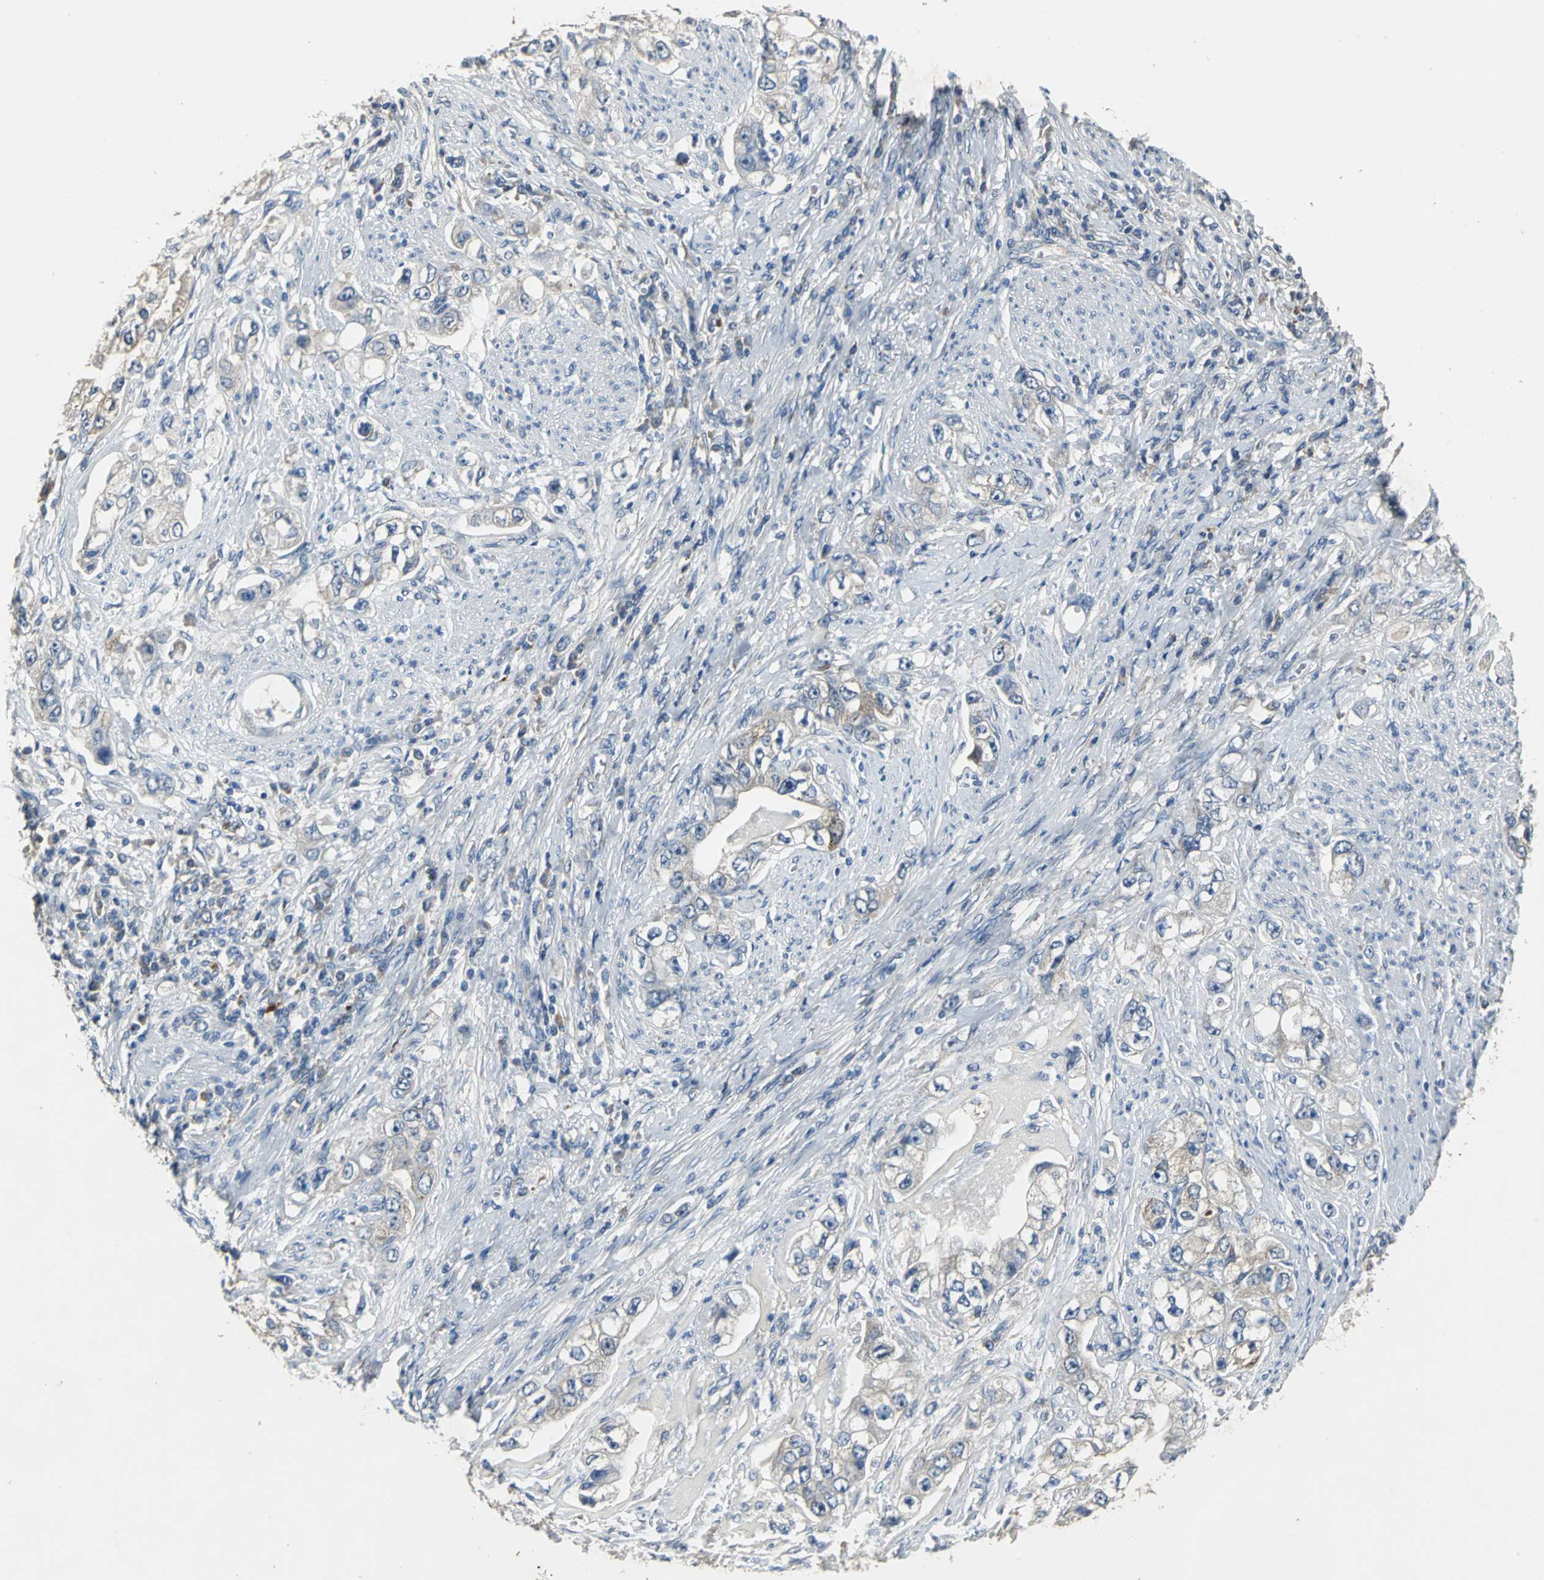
{"staining": {"intensity": "weak", "quantity": ">75%", "location": "cytoplasmic/membranous"}, "tissue": "stomach cancer", "cell_type": "Tumor cells", "image_type": "cancer", "snomed": [{"axis": "morphology", "description": "Adenocarcinoma, NOS"}, {"axis": "topography", "description": "Stomach, lower"}], "caption": "Weak cytoplasmic/membranous protein positivity is appreciated in approximately >75% of tumor cells in stomach cancer (adenocarcinoma). The protein of interest is shown in brown color, while the nuclei are stained blue.", "gene": "OCLN", "patient": {"sex": "female", "age": 93}}